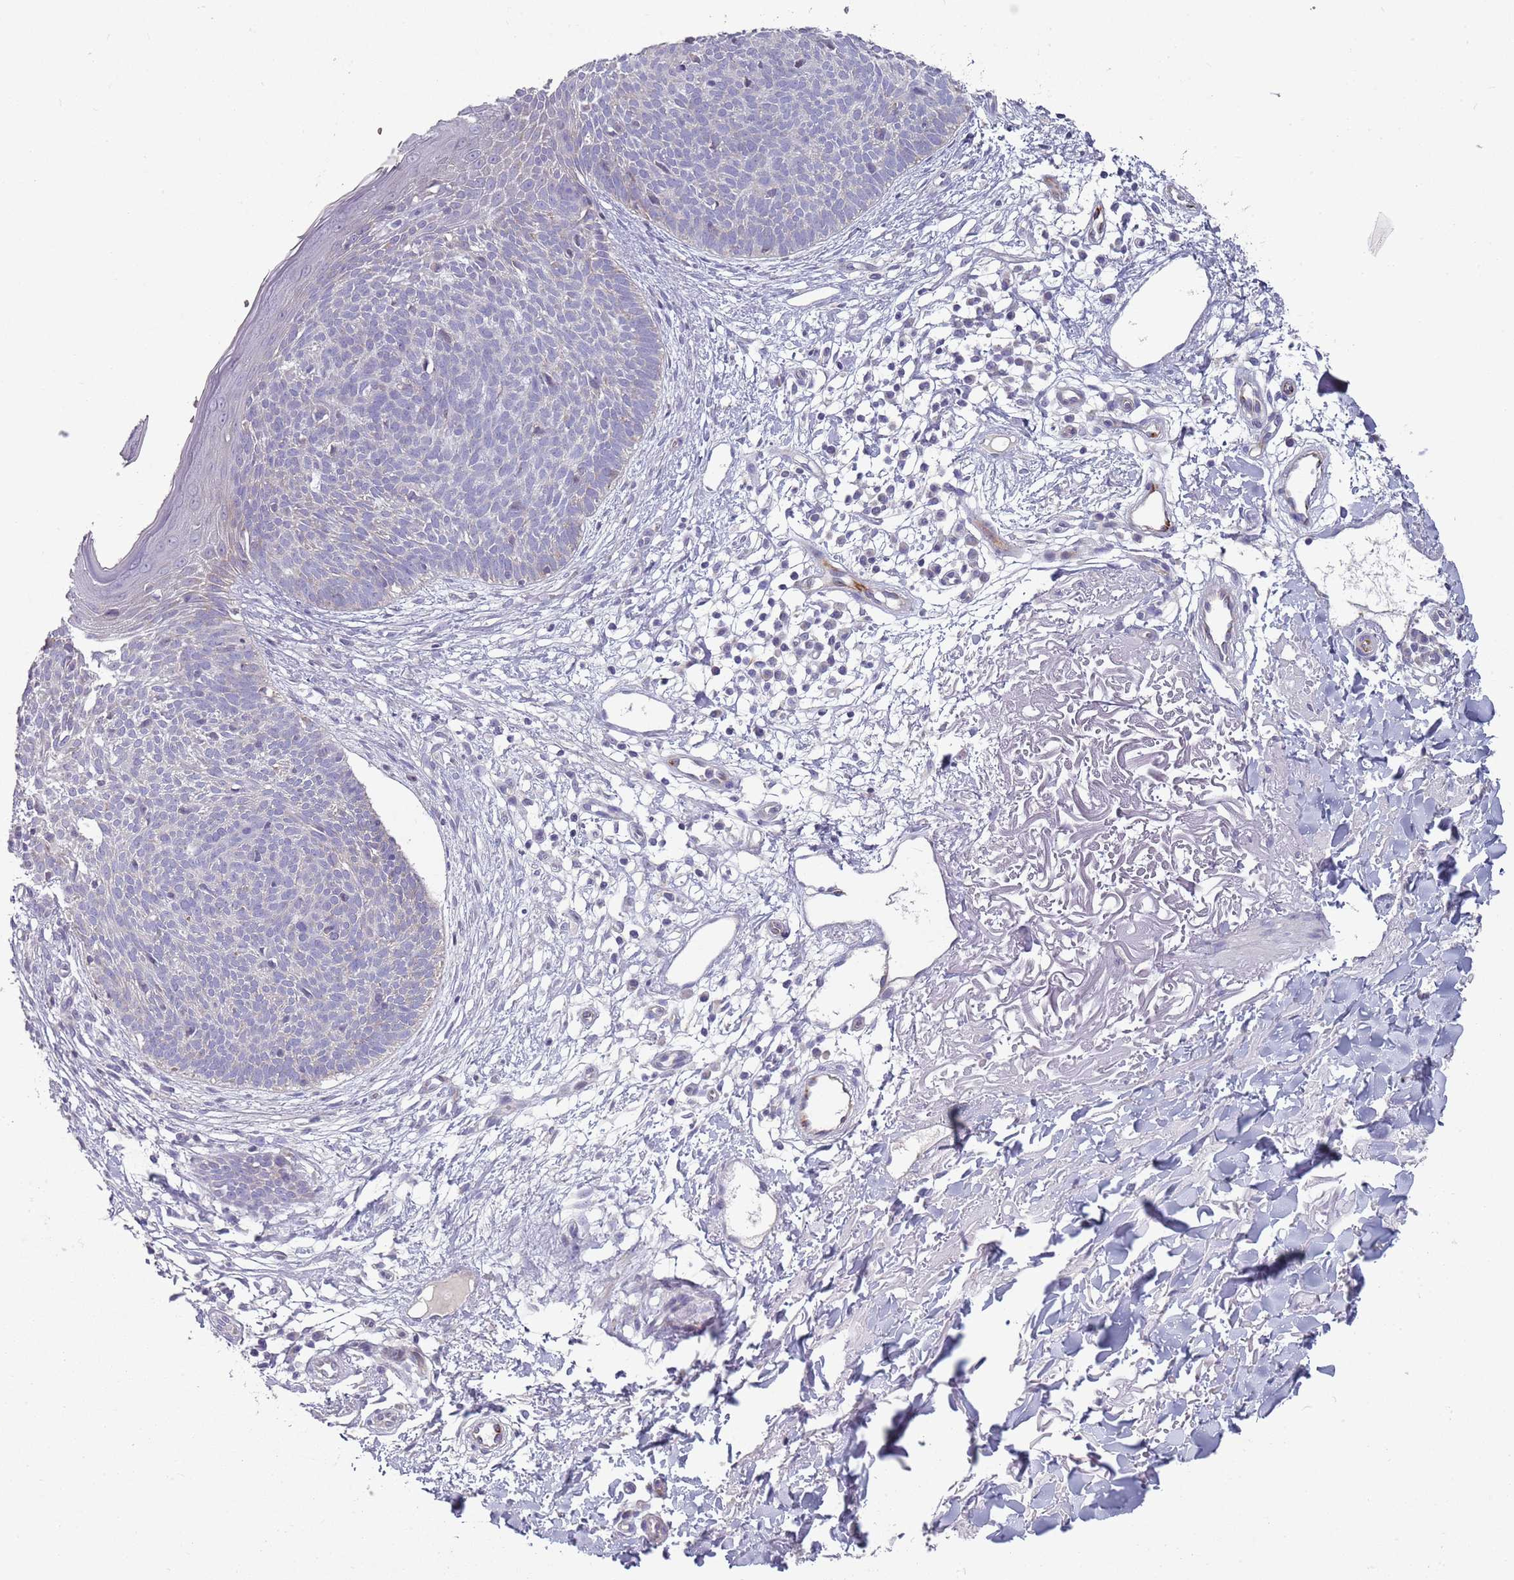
{"staining": {"intensity": "negative", "quantity": "none", "location": "none"}, "tissue": "skin cancer", "cell_type": "Tumor cells", "image_type": "cancer", "snomed": [{"axis": "morphology", "description": "Basal cell carcinoma"}, {"axis": "topography", "description": "Skin"}], "caption": "High power microscopy histopathology image of an immunohistochemistry (IHC) image of skin cancer (basal cell carcinoma), revealing no significant positivity in tumor cells. The staining was performed using DAB to visualize the protein expression in brown, while the nuclei were stained in blue with hematoxylin (Magnification: 20x).", "gene": "ZNF583", "patient": {"sex": "male", "age": 84}}